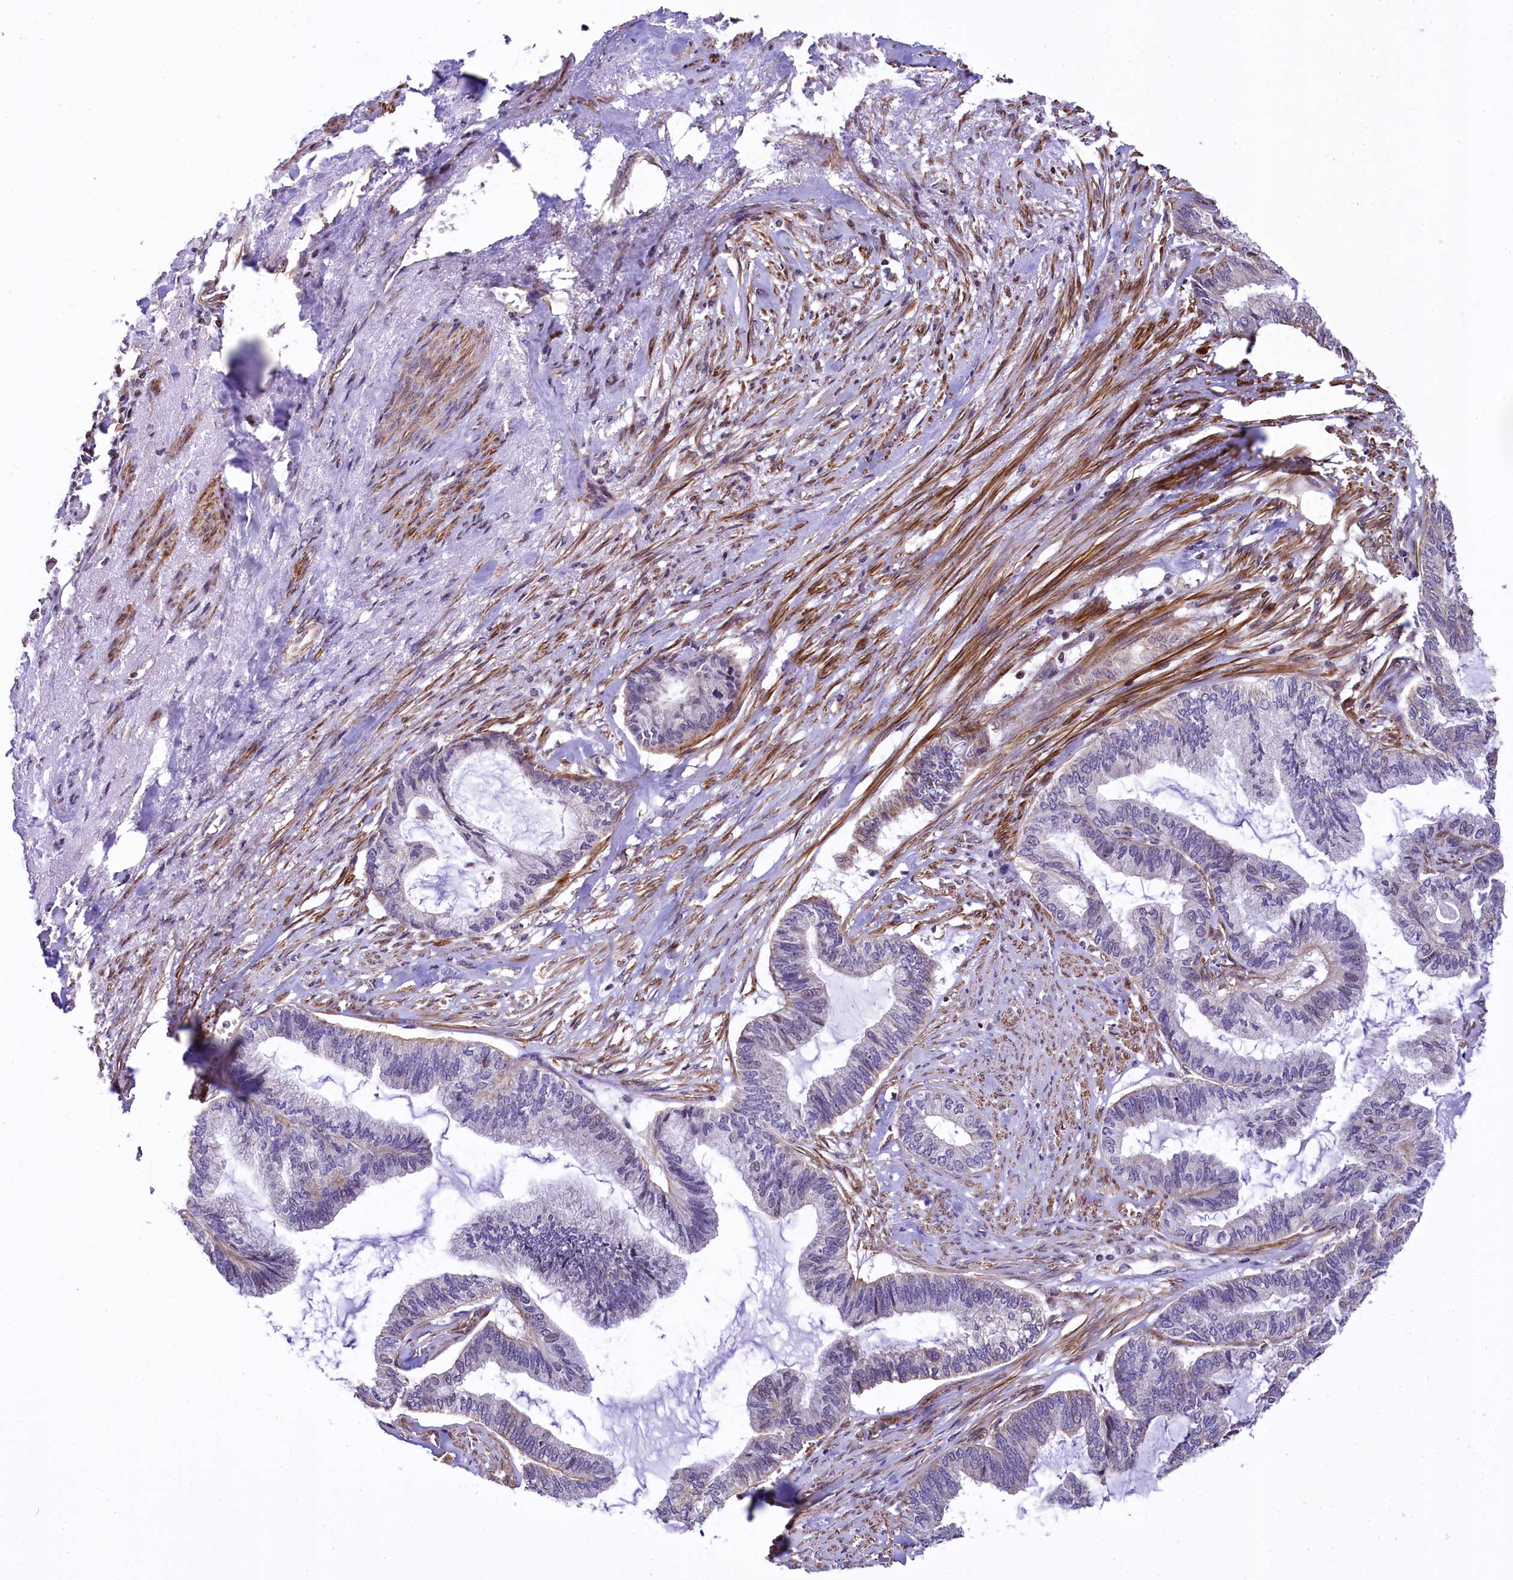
{"staining": {"intensity": "weak", "quantity": "<25%", "location": "nuclear"}, "tissue": "endometrial cancer", "cell_type": "Tumor cells", "image_type": "cancer", "snomed": [{"axis": "morphology", "description": "Adenocarcinoma, NOS"}, {"axis": "topography", "description": "Endometrium"}], "caption": "Human endometrial adenocarcinoma stained for a protein using immunohistochemistry (IHC) displays no expression in tumor cells.", "gene": "ZNF2", "patient": {"sex": "female", "age": 86}}